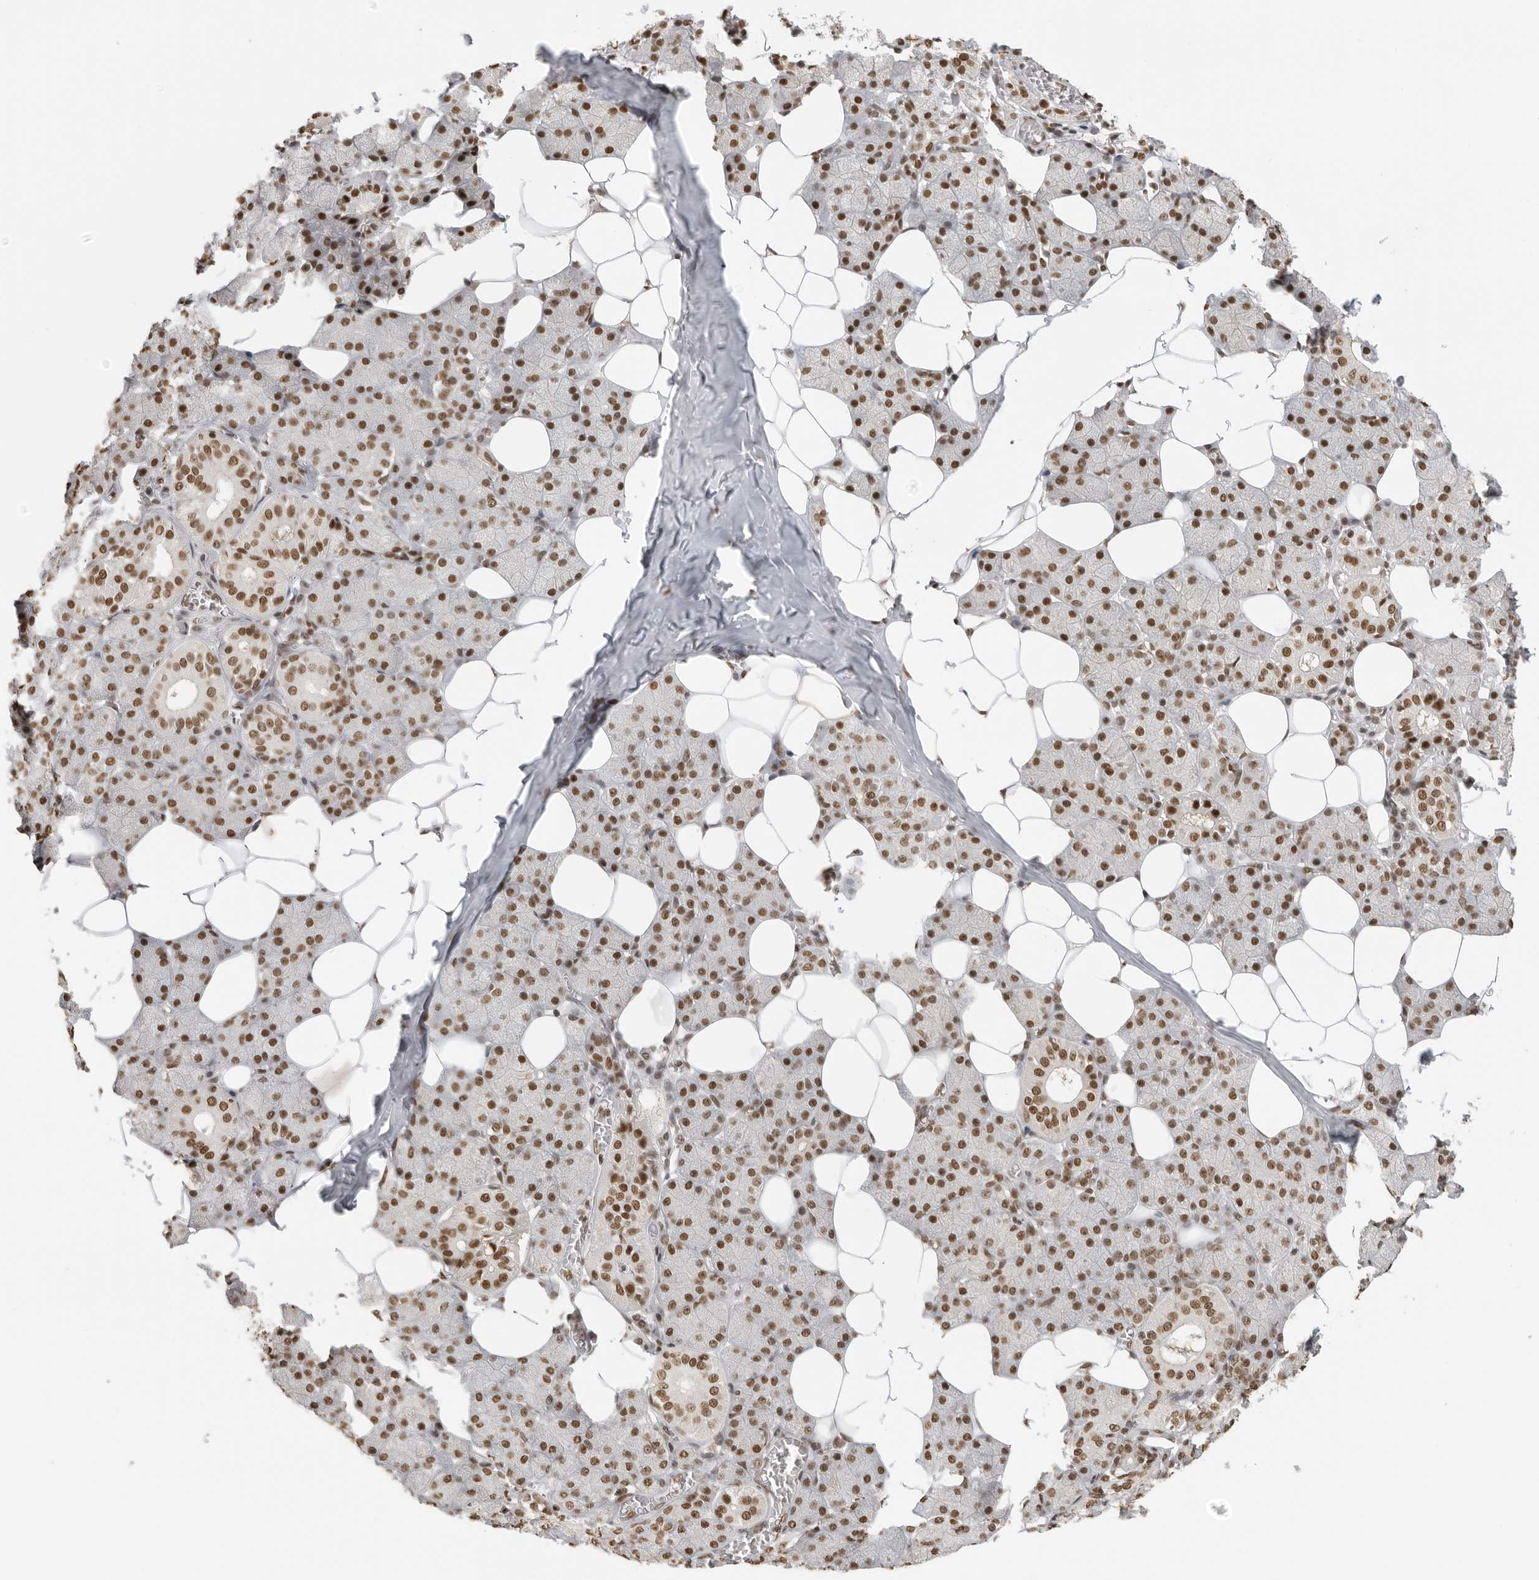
{"staining": {"intensity": "moderate", "quantity": ">75%", "location": "nuclear"}, "tissue": "salivary gland", "cell_type": "Glandular cells", "image_type": "normal", "snomed": [{"axis": "morphology", "description": "Normal tissue, NOS"}, {"axis": "topography", "description": "Salivary gland"}], "caption": "Immunohistochemistry (IHC) image of unremarkable salivary gland: human salivary gland stained using immunohistochemistry (IHC) displays medium levels of moderate protein expression localized specifically in the nuclear of glandular cells, appearing as a nuclear brown color.", "gene": "RPA2", "patient": {"sex": "female", "age": 33}}